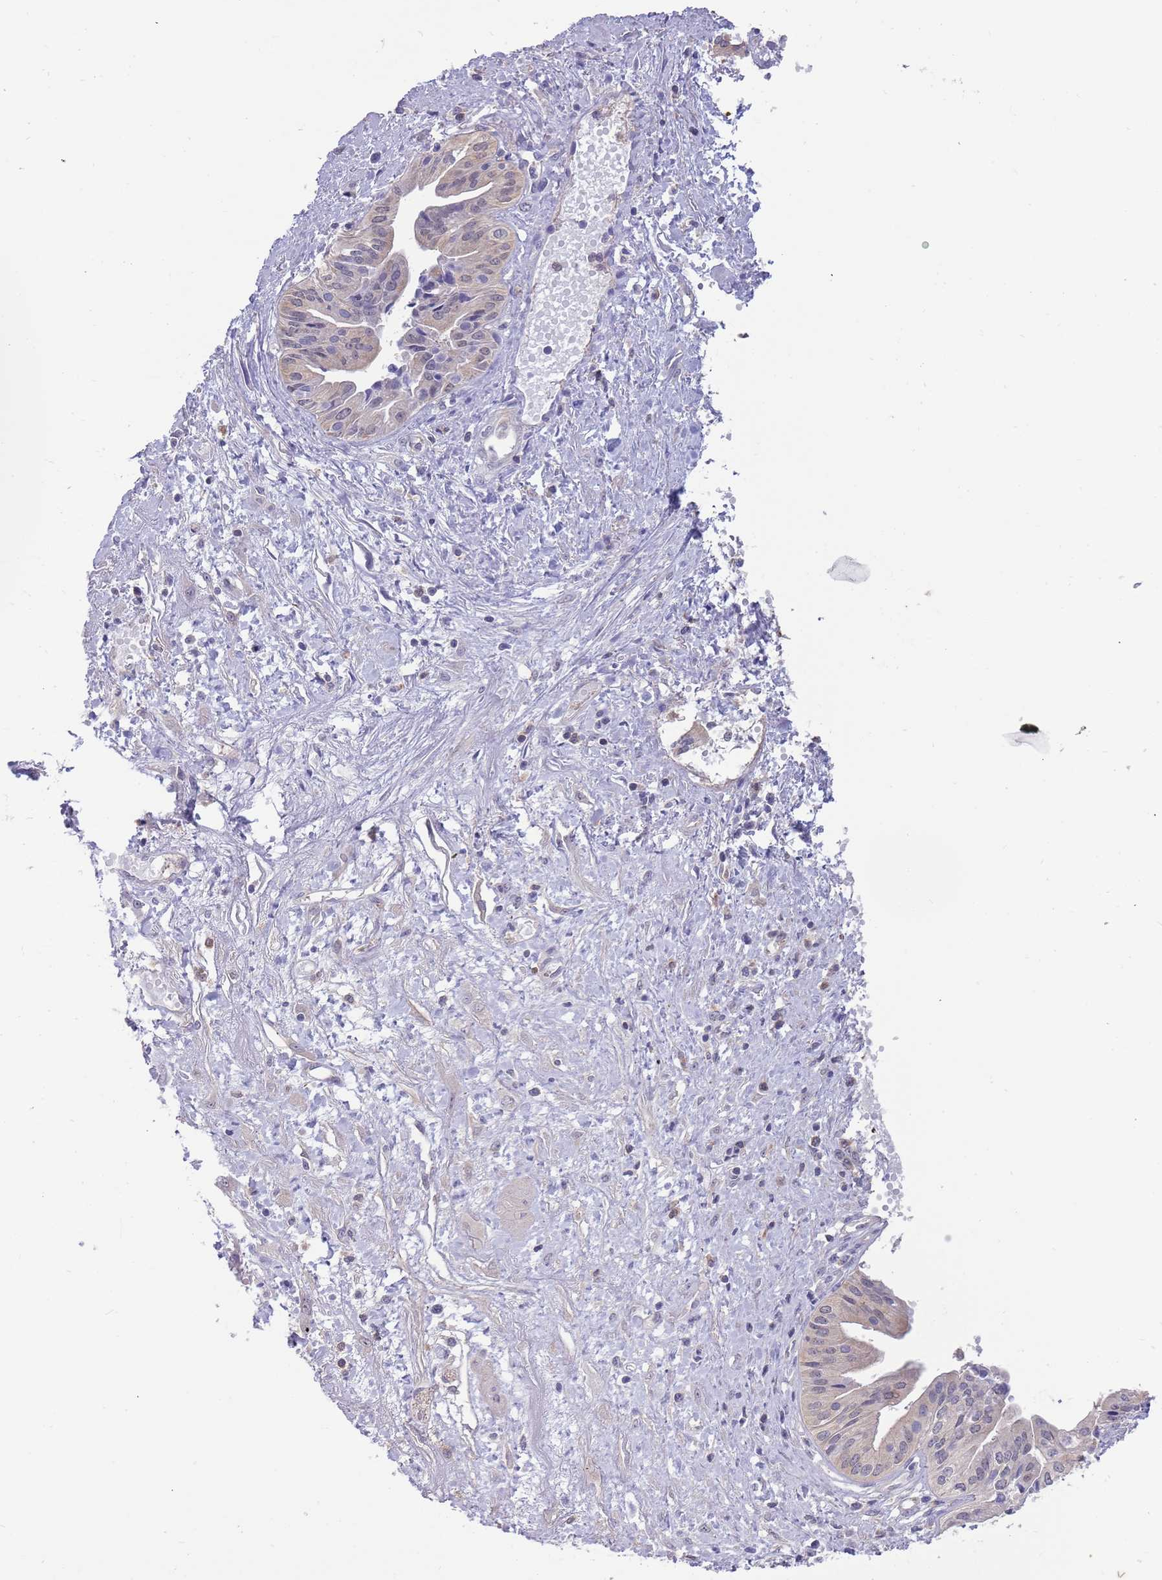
{"staining": {"intensity": "weak", "quantity": "25%-75%", "location": "cytoplasmic/membranous,nuclear"}, "tissue": "pancreatic cancer", "cell_type": "Tumor cells", "image_type": "cancer", "snomed": [{"axis": "morphology", "description": "Adenocarcinoma, NOS"}, {"axis": "topography", "description": "Pancreas"}], "caption": "Human pancreatic cancer stained with a brown dye exhibits weak cytoplasmic/membranous and nuclear positive positivity in about 25%-75% of tumor cells.", "gene": "AP5S1", "patient": {"sex": "female", "age": 50}}